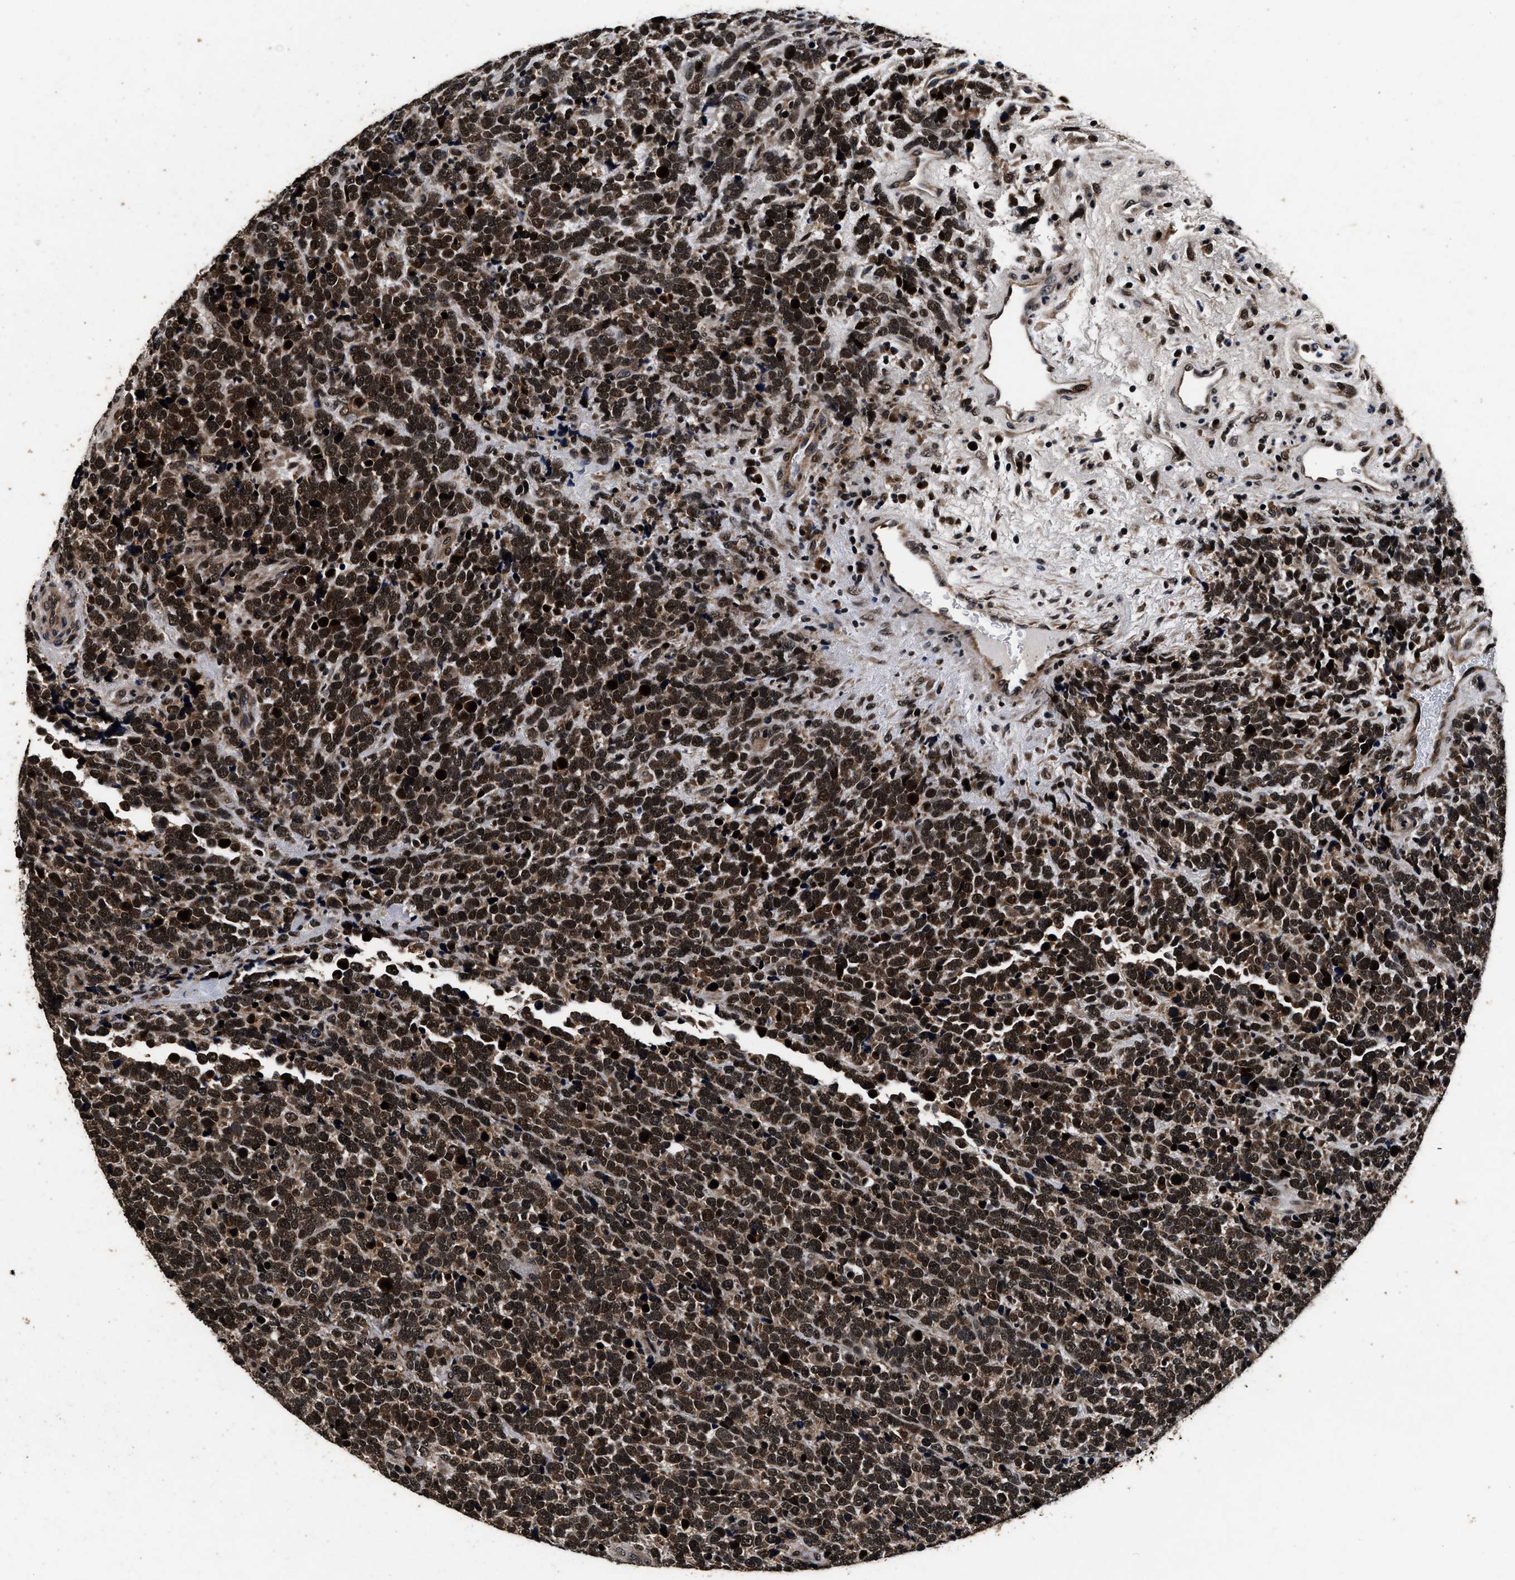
{"staining": {"intensity": "strong", "quantity": ">75%", "location": "nuclear"}, "tissue": "urothelial cancer", "cell_type": "Tumor cells", "image_type": "cancer", "snomed": [{"axis": "morphology", "description": "Urothelial carcinoma, High grade"}, {"axis": "topography", "description": "Urinary bladder"}], "caption": "A brown stain labels strong nuclear staining of a protein in urothelial cancer tumor cells.", "gene": "CSTF1", "patient": {"sex": "female", "age": 82}}